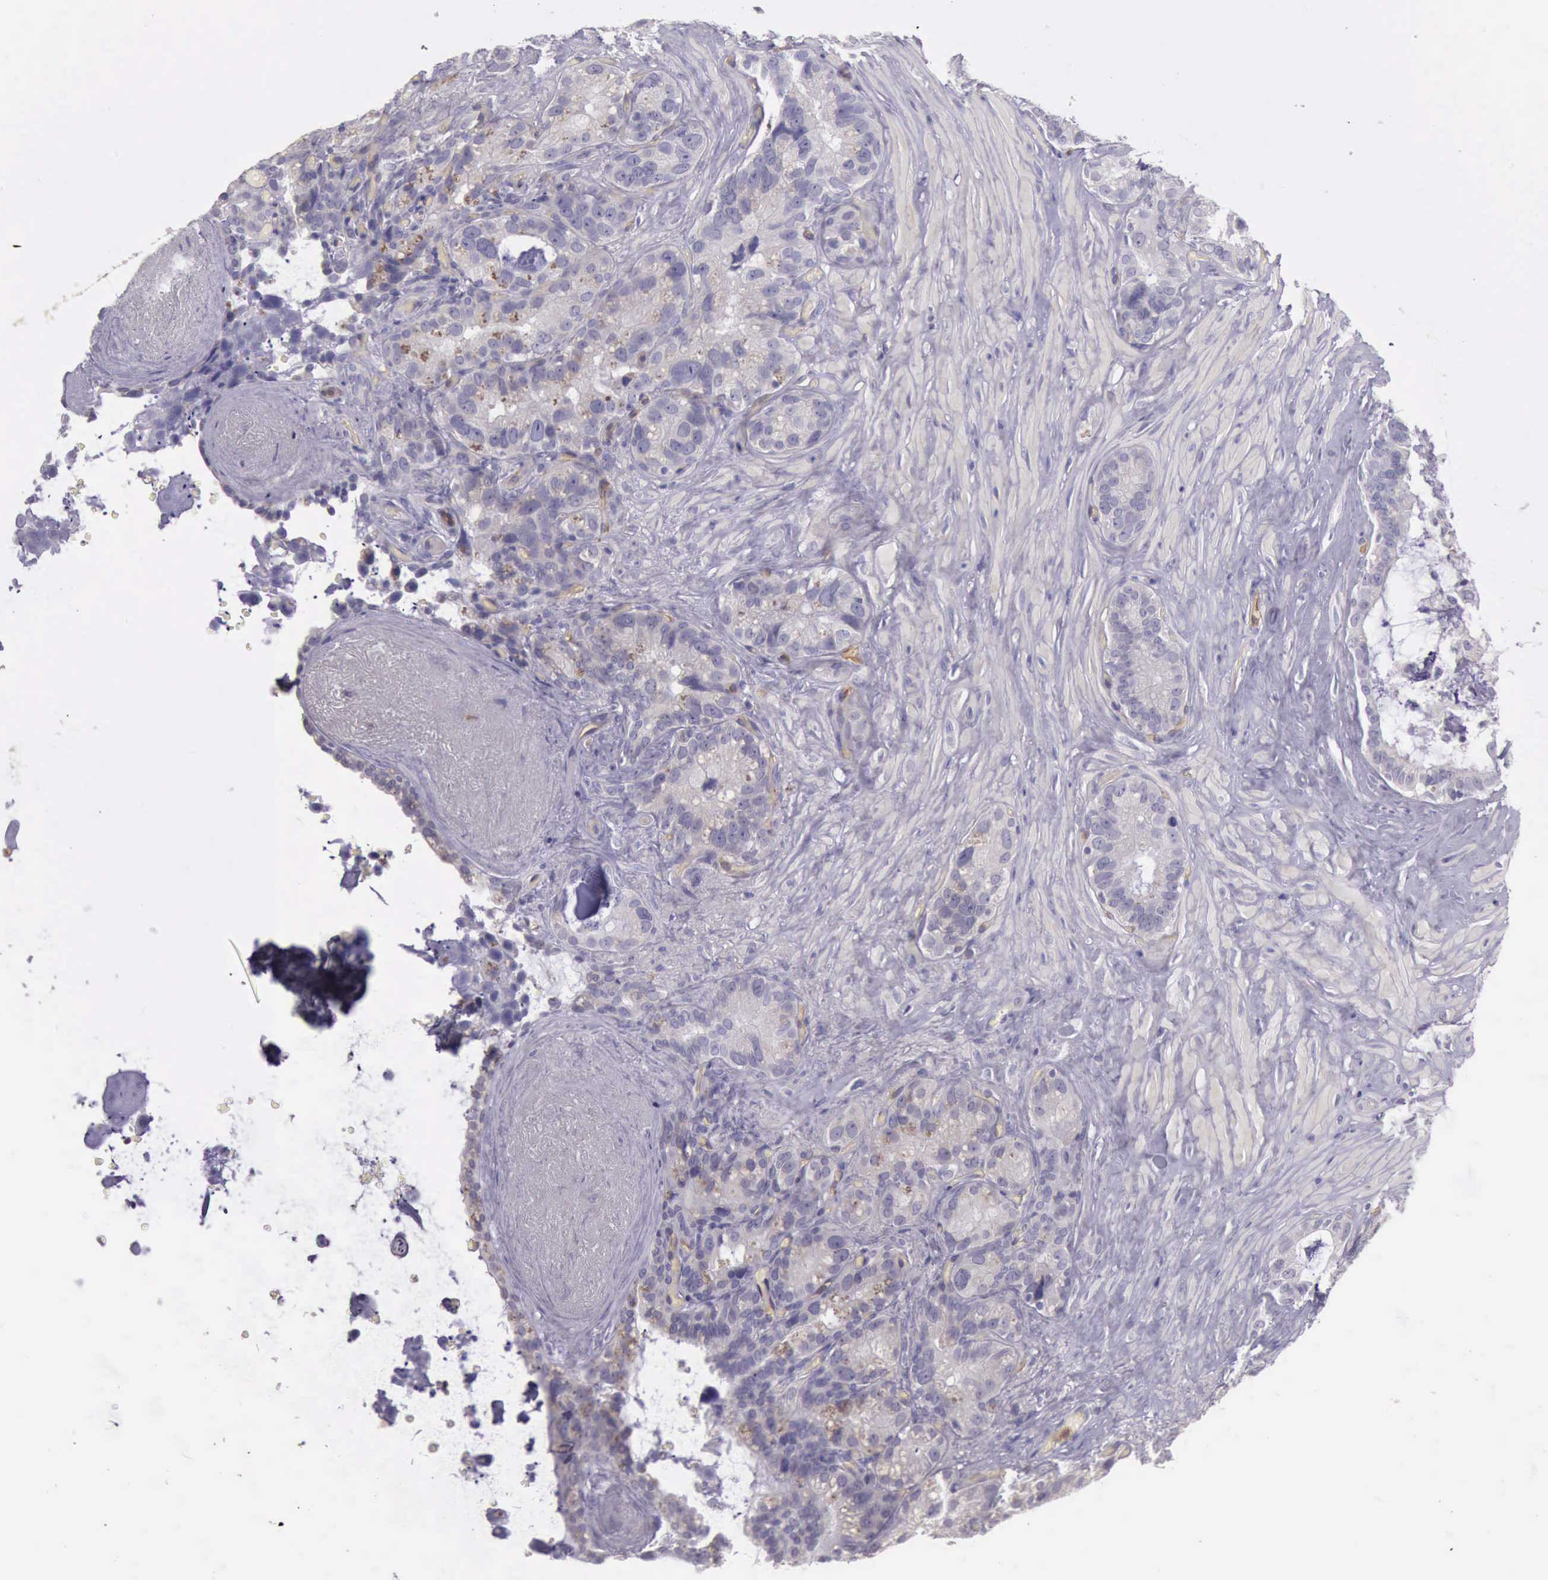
{"staining": {"intensity": "moderate", "quantity": "<25%", "location": "cytoplasmic/membranous"}, "tissue": "seminal vesicle", "cell_type": "Glandular cells", "image_type": "normal", "snomed": [{"axis": "morphology", "description": "Normal tissue, NOS"}, {"axis": "topography", "description": "Seminal veicle"}], "caption": "The micrograph demonstrates staining of normal seminal vesicle, revealing moderate cytoplasmic/membranous protein expression (brown color) within glandular cells. The staining was performed using DAB, with brown indicating positive protein expression. Nuclei are stained blue with hematoxylin.", "gene": "TCEANC", "patient": {"sex": "male", "age": 63}}